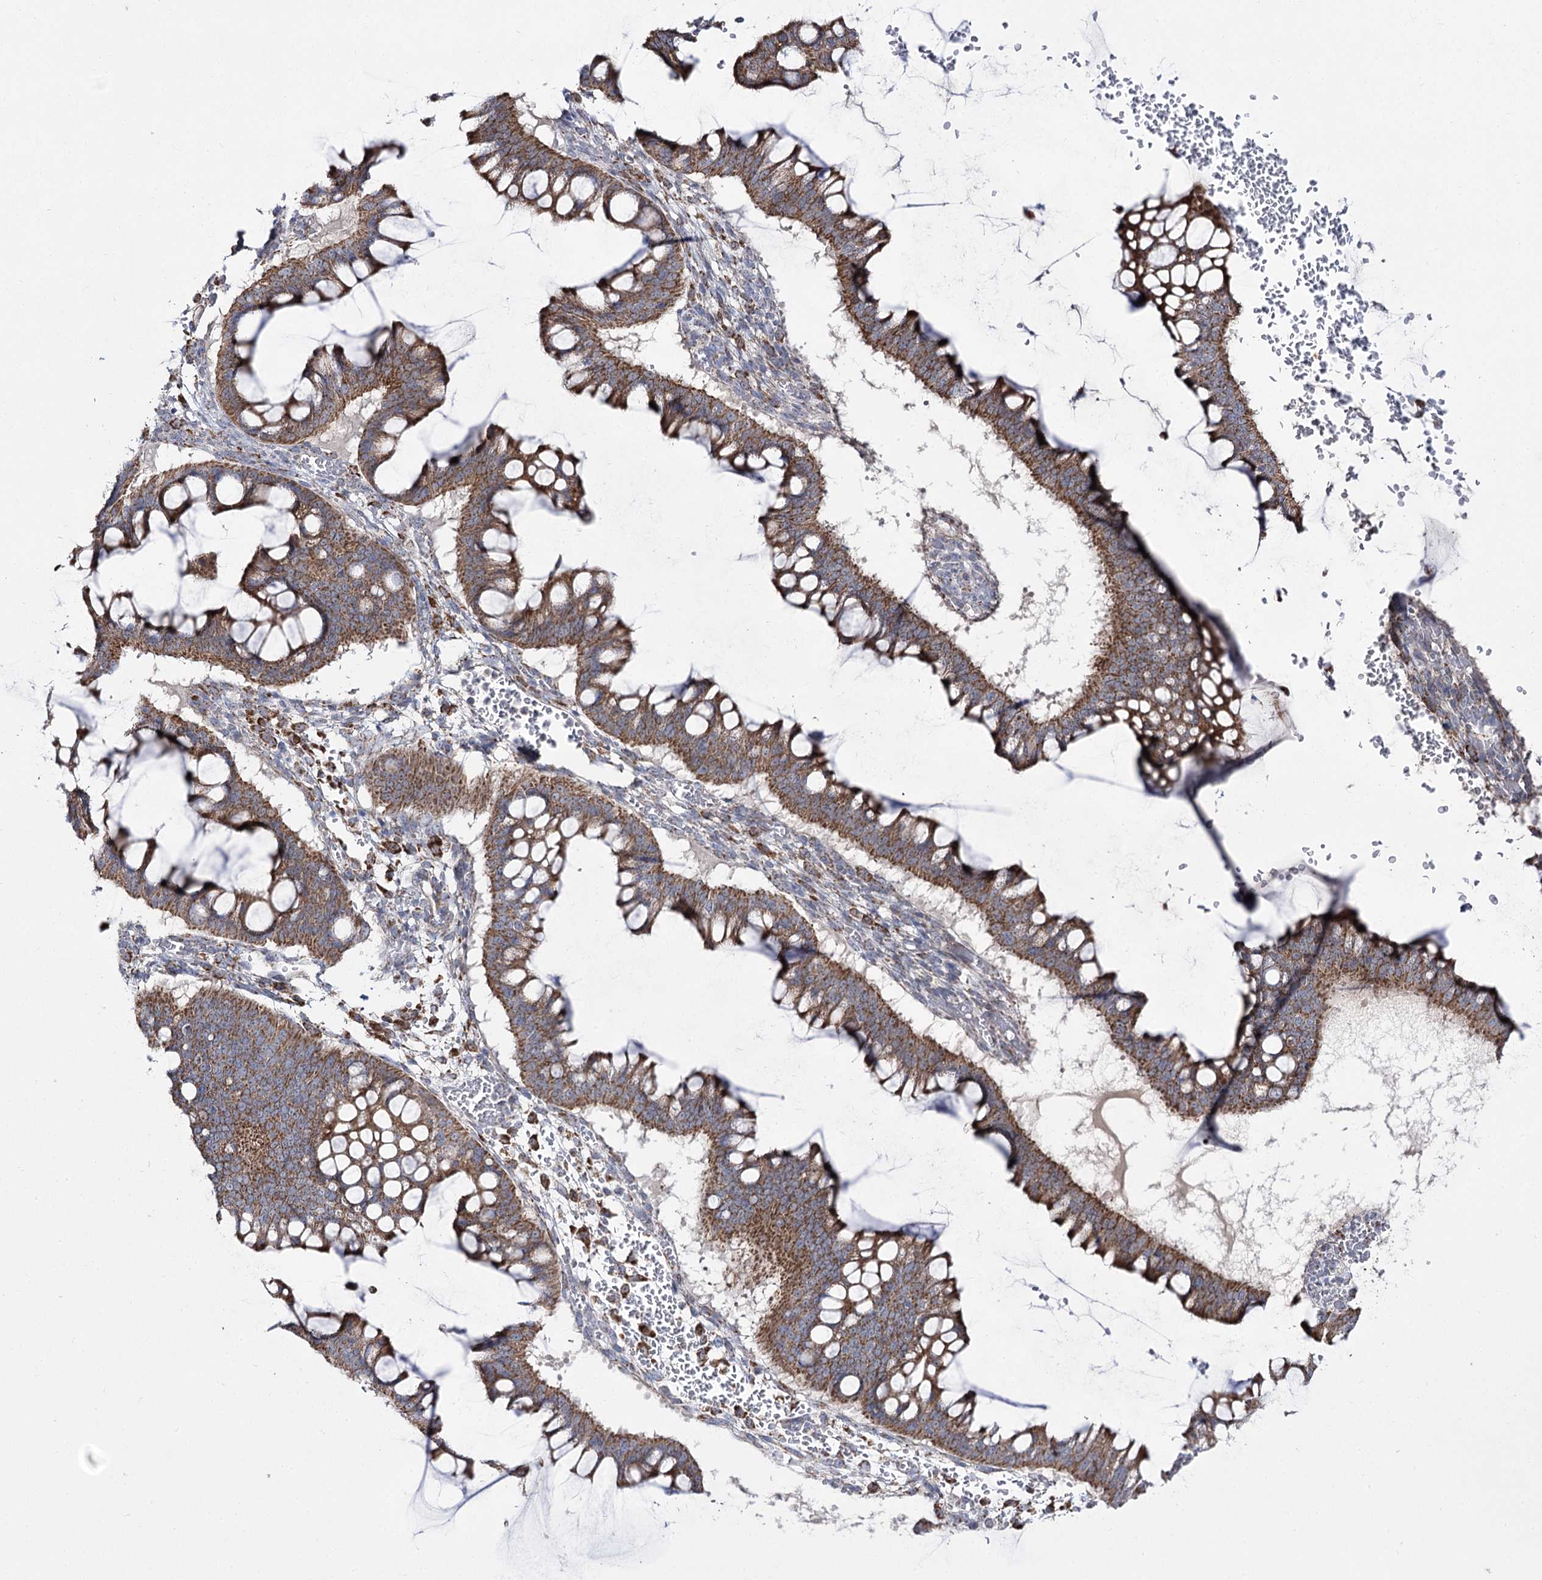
{"staining": {"intensity": "moderate", "quantity": ">75%", "location": "cytoplasmic/membranous"}, "tissue": "ovarian cancer", "cell_type": "Tumor cells", "image_type": "cancer", "snomed": [{"axis": "morphology", "description": "Cystadenocarcinoma, mucinous, NOS"}, {"axis": "topography", "description": "Ovary"}], "caption": "Protein staining shows moderate cytoplasmic/membranous staining in about >75% of tumor cells in ovarian cancer. The protein of interest is stained brown, and the nuclei are stained in blue (DAB (3,3'-diaminobenzidine) IHC with brightfield microscopy, high magnification).", "gene": "NADK2", "patient": {"sex": "female", "age": 73}}